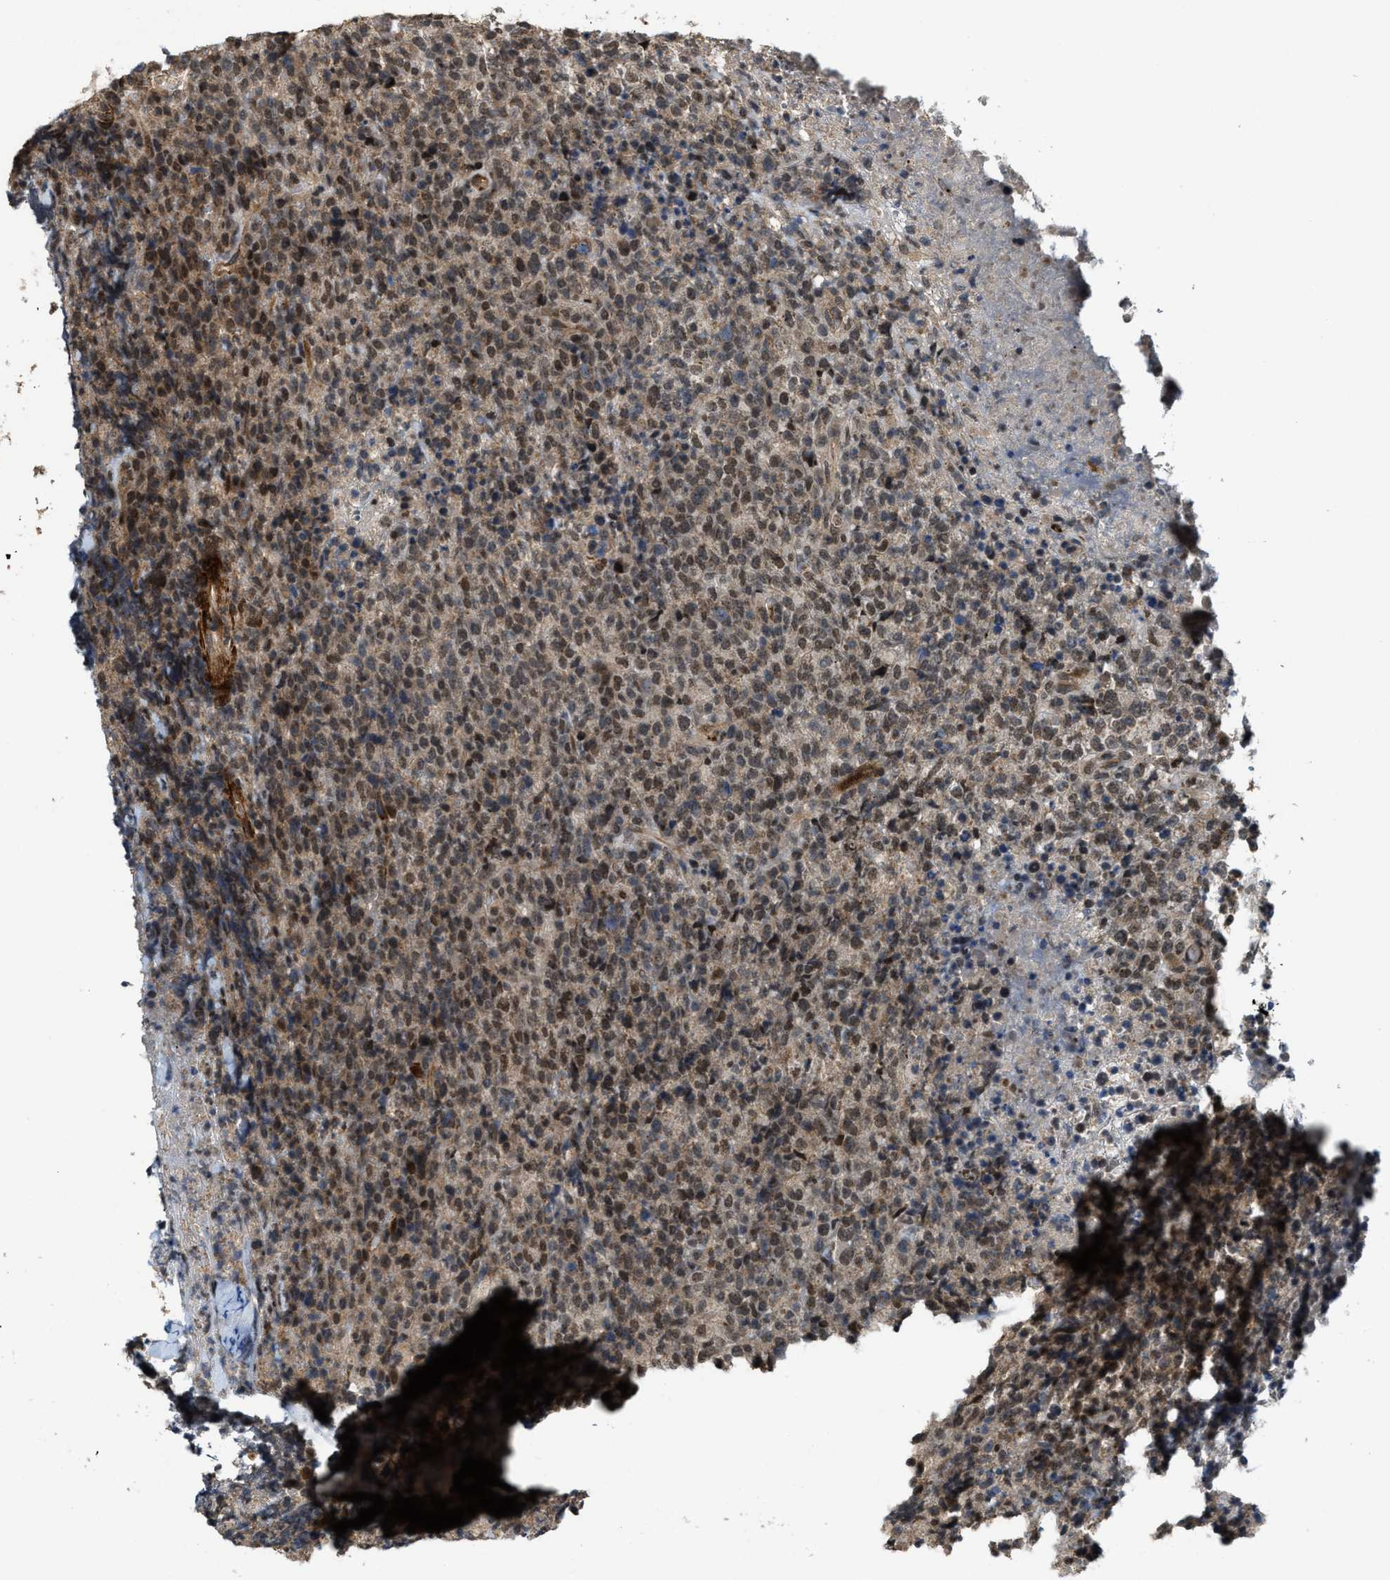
{"staining": {"intensity": "moderate", "quantity": "25%-75%", "location": "nuclear"}, "tissue": "lymphoma", "cell_type": "Tumor cells", "image_type": "cancer", "snomed": [{"axis": "morphology", "description": "Malignant lymphoma, non-Hodgkin's type, Low grade"}, {"axis": "topography", "description": "Lymph node"}], "caption": "An IHC histopathology image of tumor tissue is shown. Protein staining in brown labels moderate nuclear positivity in lymphoma within tumor cells. (DAB IHC with brightfield microscopy, high magnification).", "gene": "DPF2", "patient": {"sex": "male", "age": 66}}